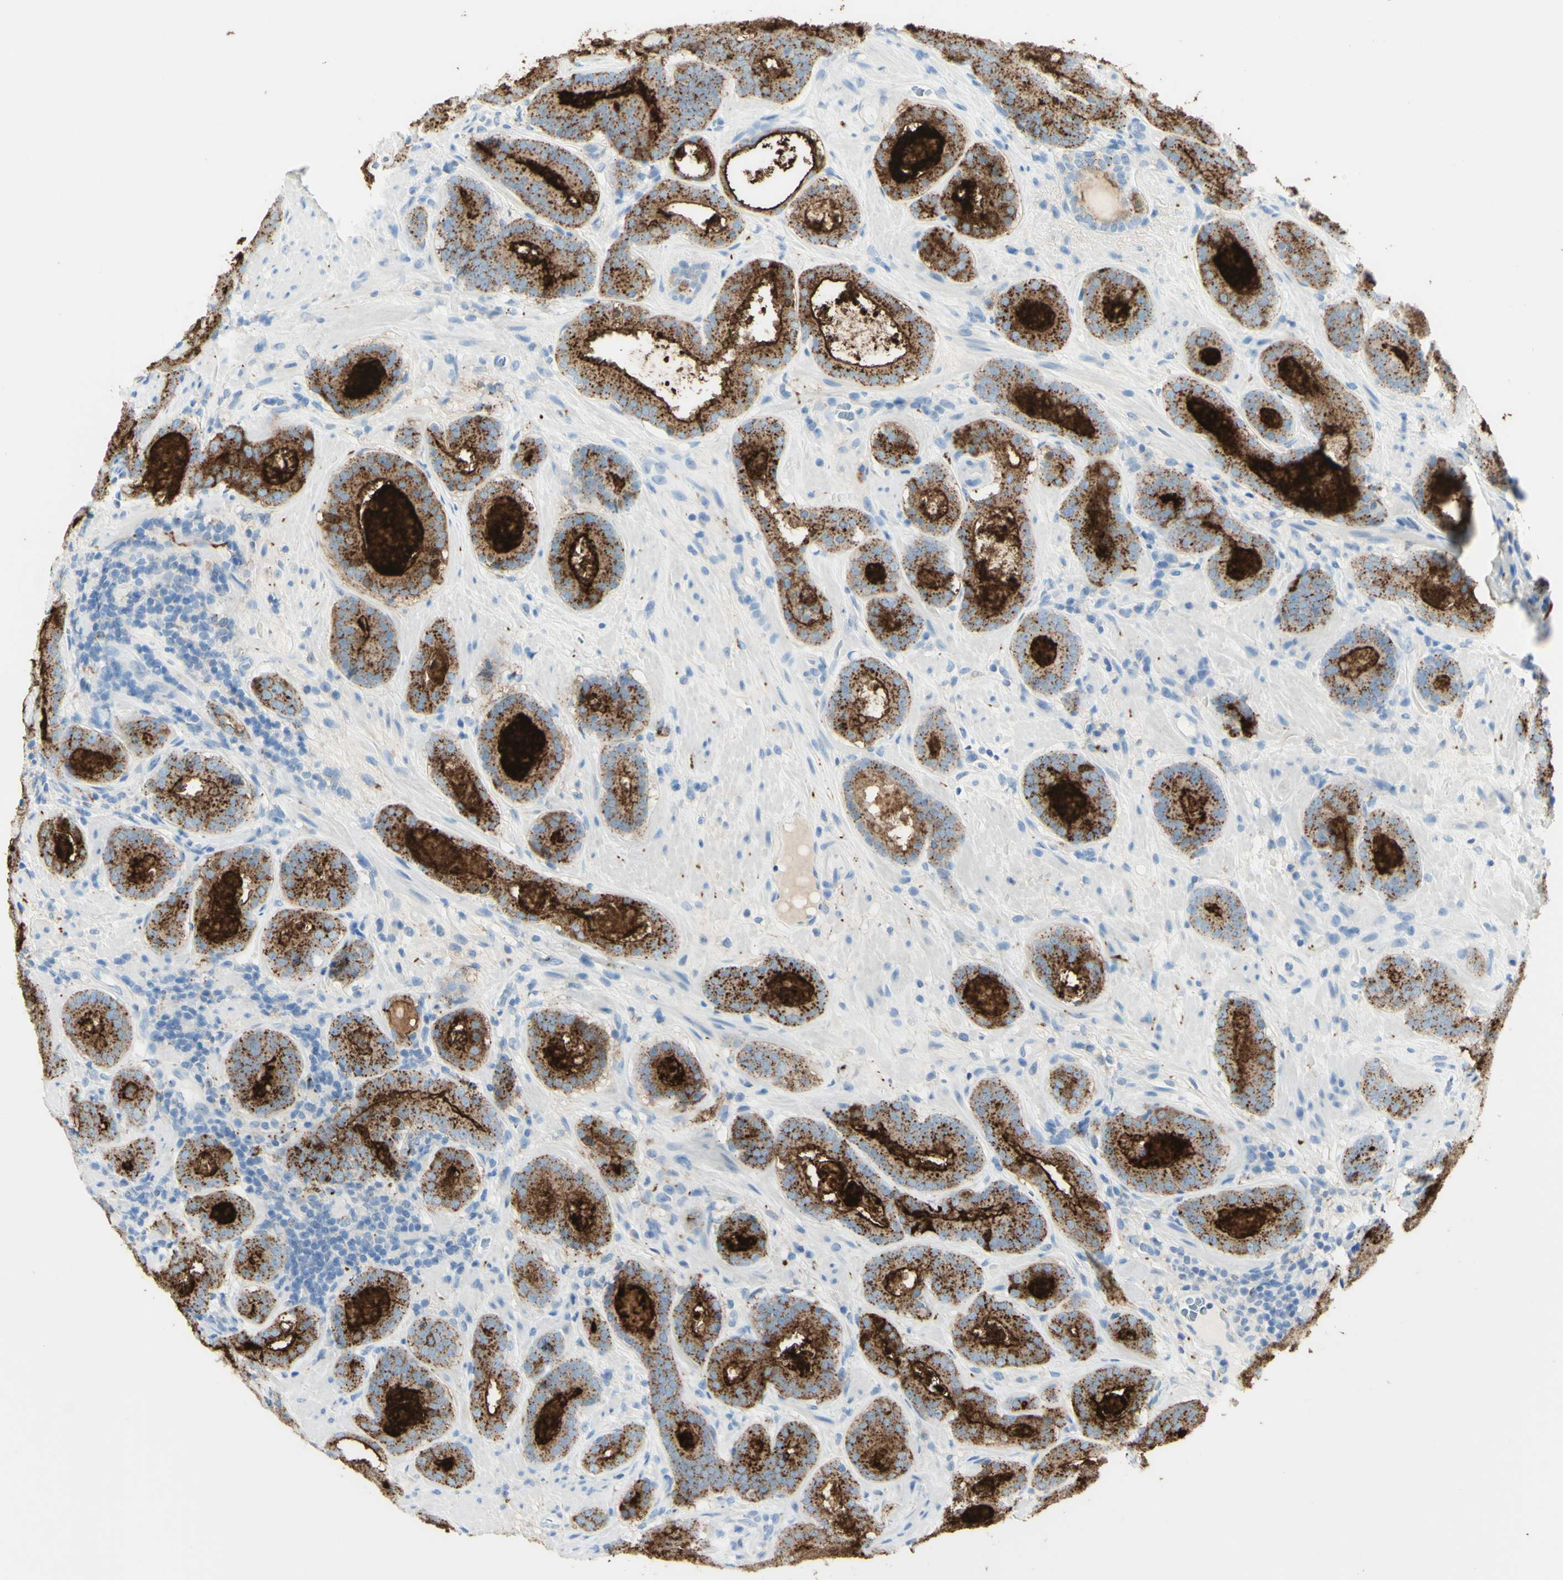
{"staining": {"intensity": "strong", "quantity": "25%-75%", "location": "cytoplasmic/membranous"}, "tissue": "prostate cancer", "cell_type": "Tumor cells", "image_type": "cancer", "snomed": [{"axis": "morphology", "description": "Adenocarcinoma, Low grade"}, {"axis": "topography", "description": "Prostate"}], "caption": "Protein staining of prostate cancer (adenocarcinoma (low-grade)) tissue demonstrates strong cytoplasmic/membranous expression in approximately 25%-75% of tumor cells.", "gene": "TSPAN1", "patient": {"sex": "male", "age": 69}}